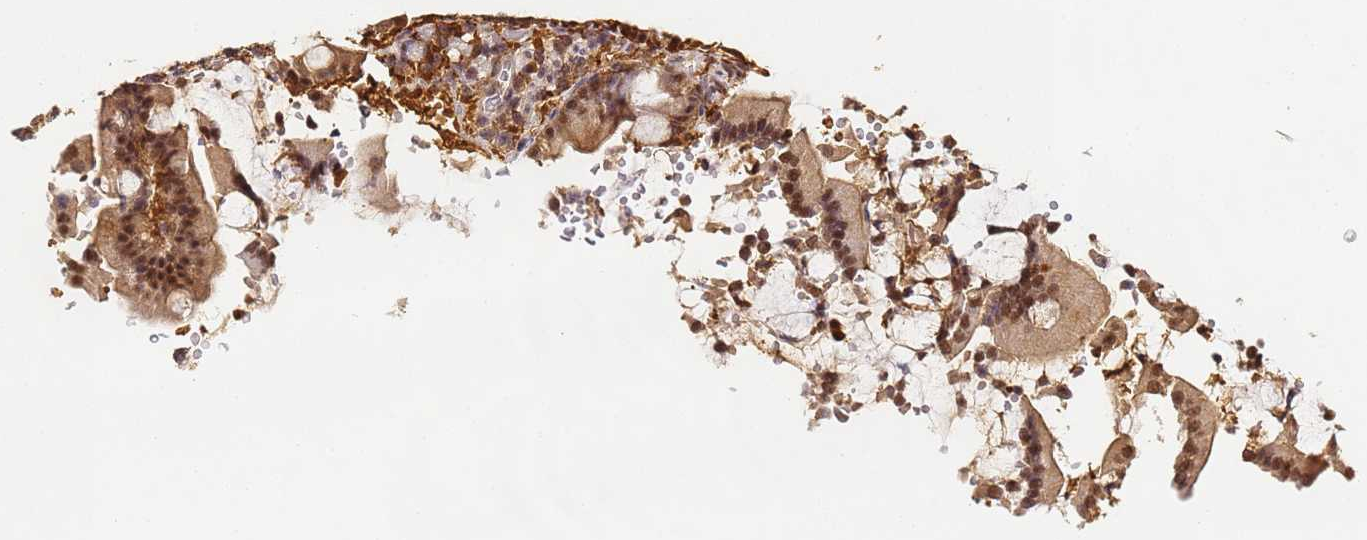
{"staining": {"intensity": "strong", "quantity": ">75%", "location": "cytoplasmic/membranous,nuclear"}, "tissue": "duodenum", "cell_type": "Glandular cells", "image_type": "normal", "snomed": [{"axis": "morphology", "description": "Normal tissue, NOS"}, {"axis": "topography", "description": "Duodenum"}], "caption": "Protein analysis of benign duodenum displays strong cytoplasmic/membranous,nuclear positivity in approximately >75% of glandular cells. The protein is shown in brown color, while the nuclei are stained blue.", "gene": "PPP4C", "patient": {"sex": "male", "age": 55}}